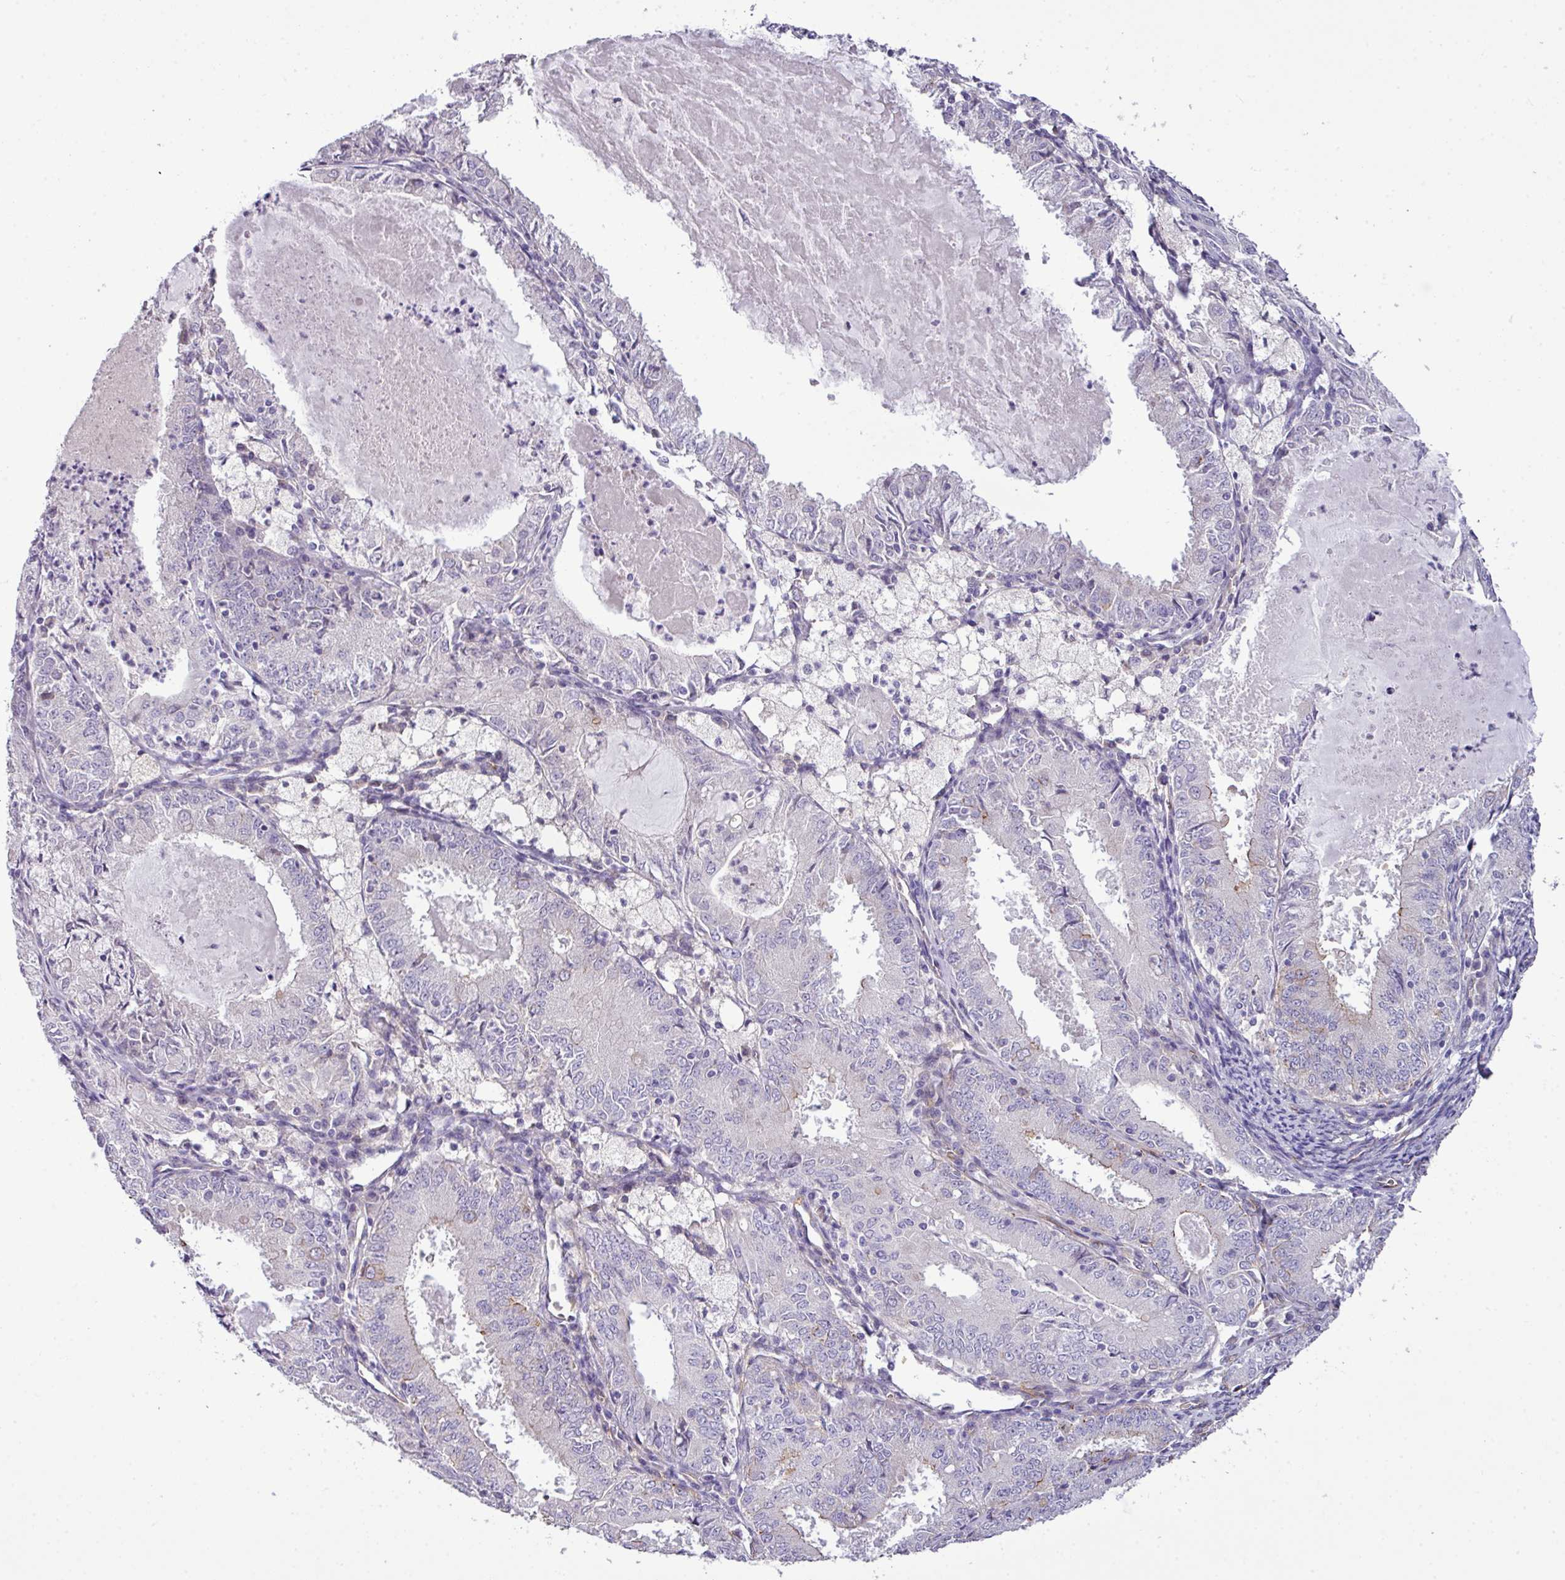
{"staining": {"intensity": "strong", "quantity": "<25%", "location": "cytoplasmic/membranous"}, "tissue": "endometrial cancer", "cell_type": "Tumor cells", "image_type": "cancer", "snomed": [{"axis": "morphology", "description": "Adenocarcinoma, NOS"}, {"axis": "topography", "description": "Endometrium"}], "caption": "DAB immunohistochemical staining of adenocarcinoma (endometrial) displays strong cytoplasmic/membranous protein expression in approximately <25% of tumor cells. The staining was performed using DAB (3,3'-diaminobenzidine), with brown indicating positive protein expression. Nuclei are stained blue with hematoxylin.", "gene": "PARD6A", "patient": {"sex": "female", "age": 57}}